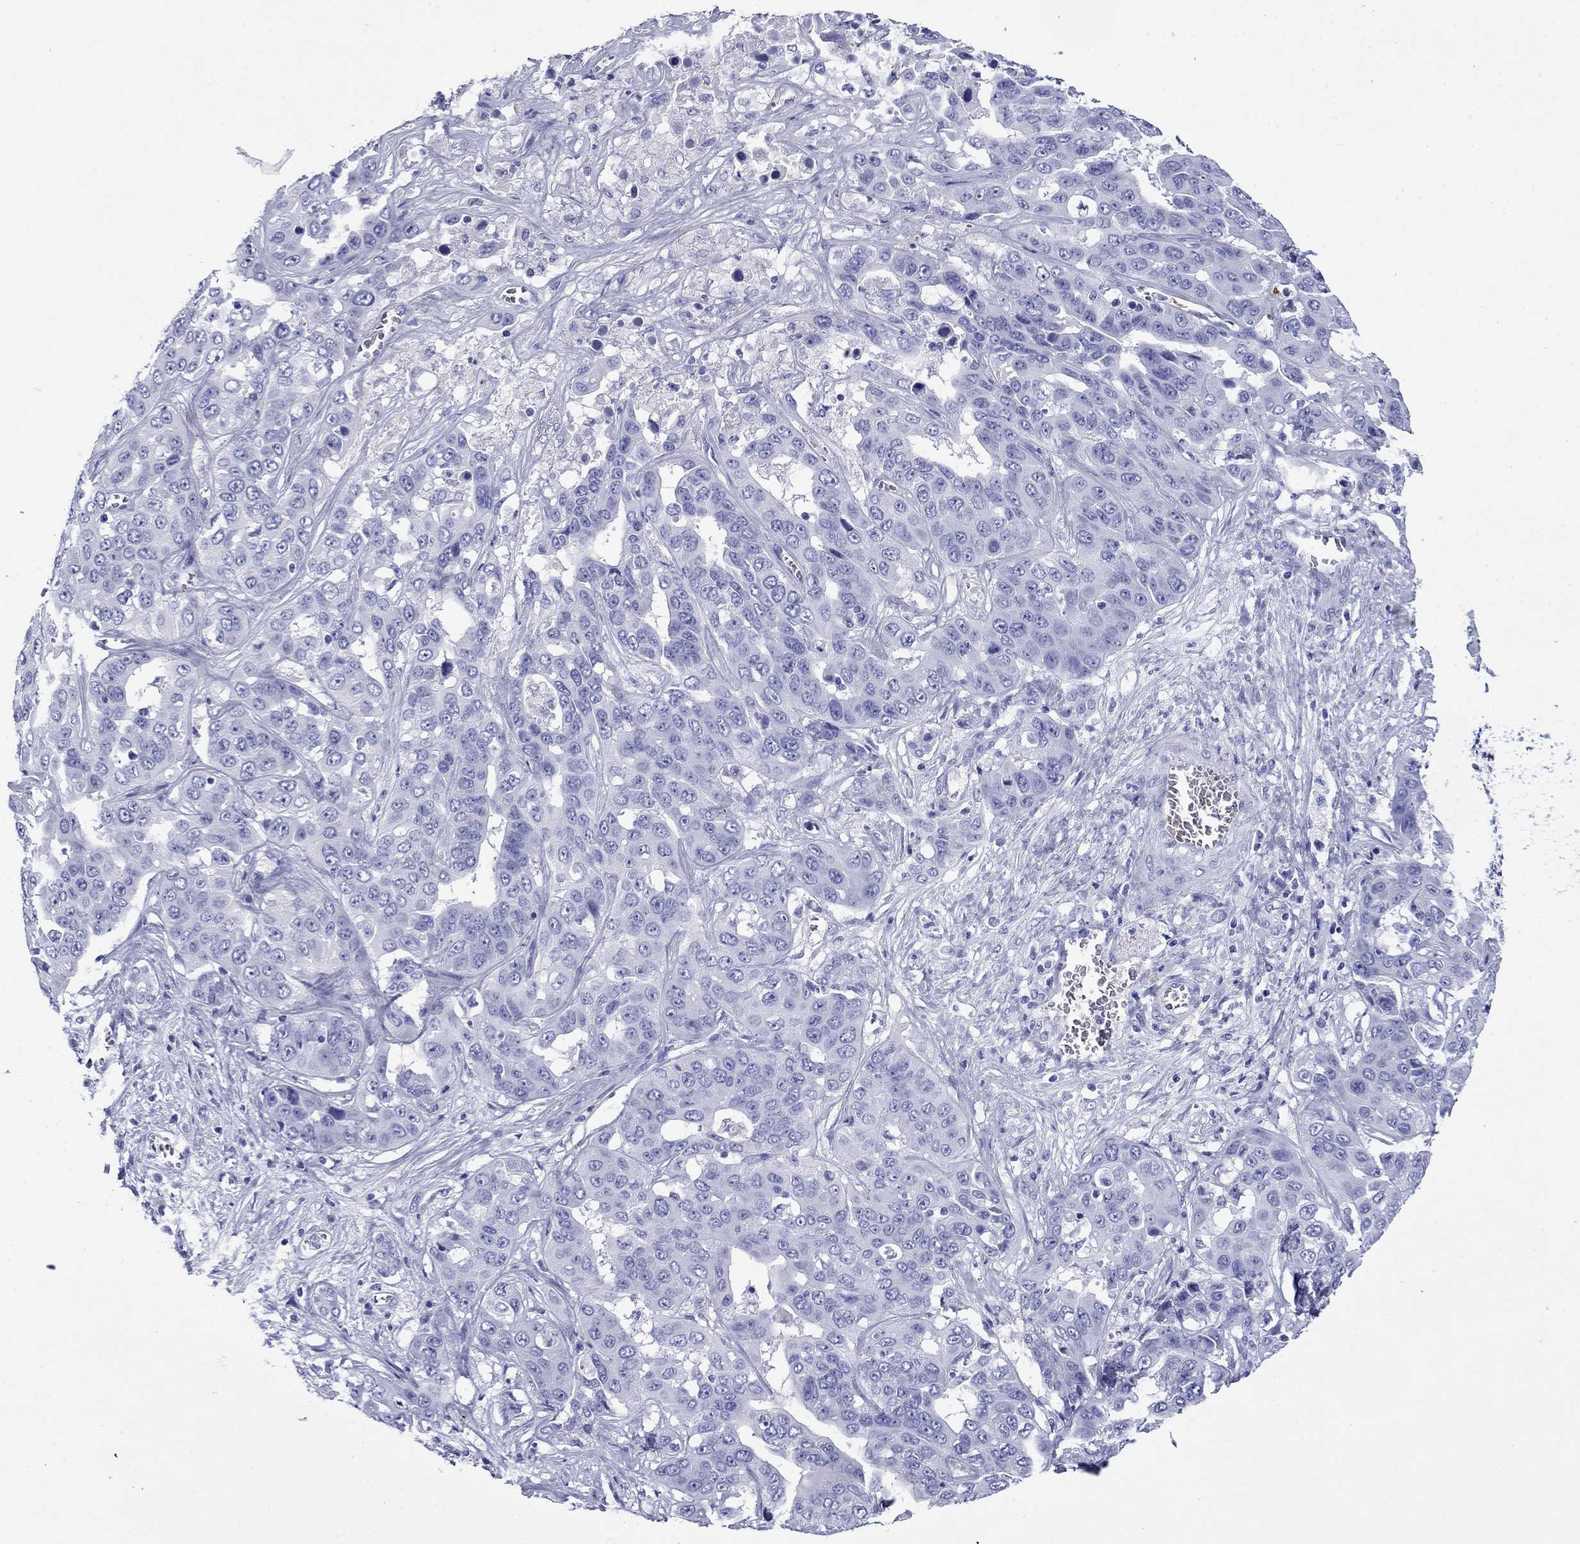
{"staining": {"intensity": "negative", "quantity": "none", "location": "none"}, "tissue": "liver cancer", "cell_type": "Tumor cells", "image_type": "cancer", "snomed": [{"axis": "morphology", "description": "Cholangiocarcinoma"}, {"axis": "topography", "description": "Liver"}], "caption": "A photomicrograph of human cholangiocarcinoma (liver) is negative for staining in tumor cells. (Stains: DAB immunohistochemistry (IHC) with hematoxylin counter stain, Microscopy: brightfield microscopy at high magnification).", "gene": "ROM1", "patient": {"sex": "female", "age": 52}}